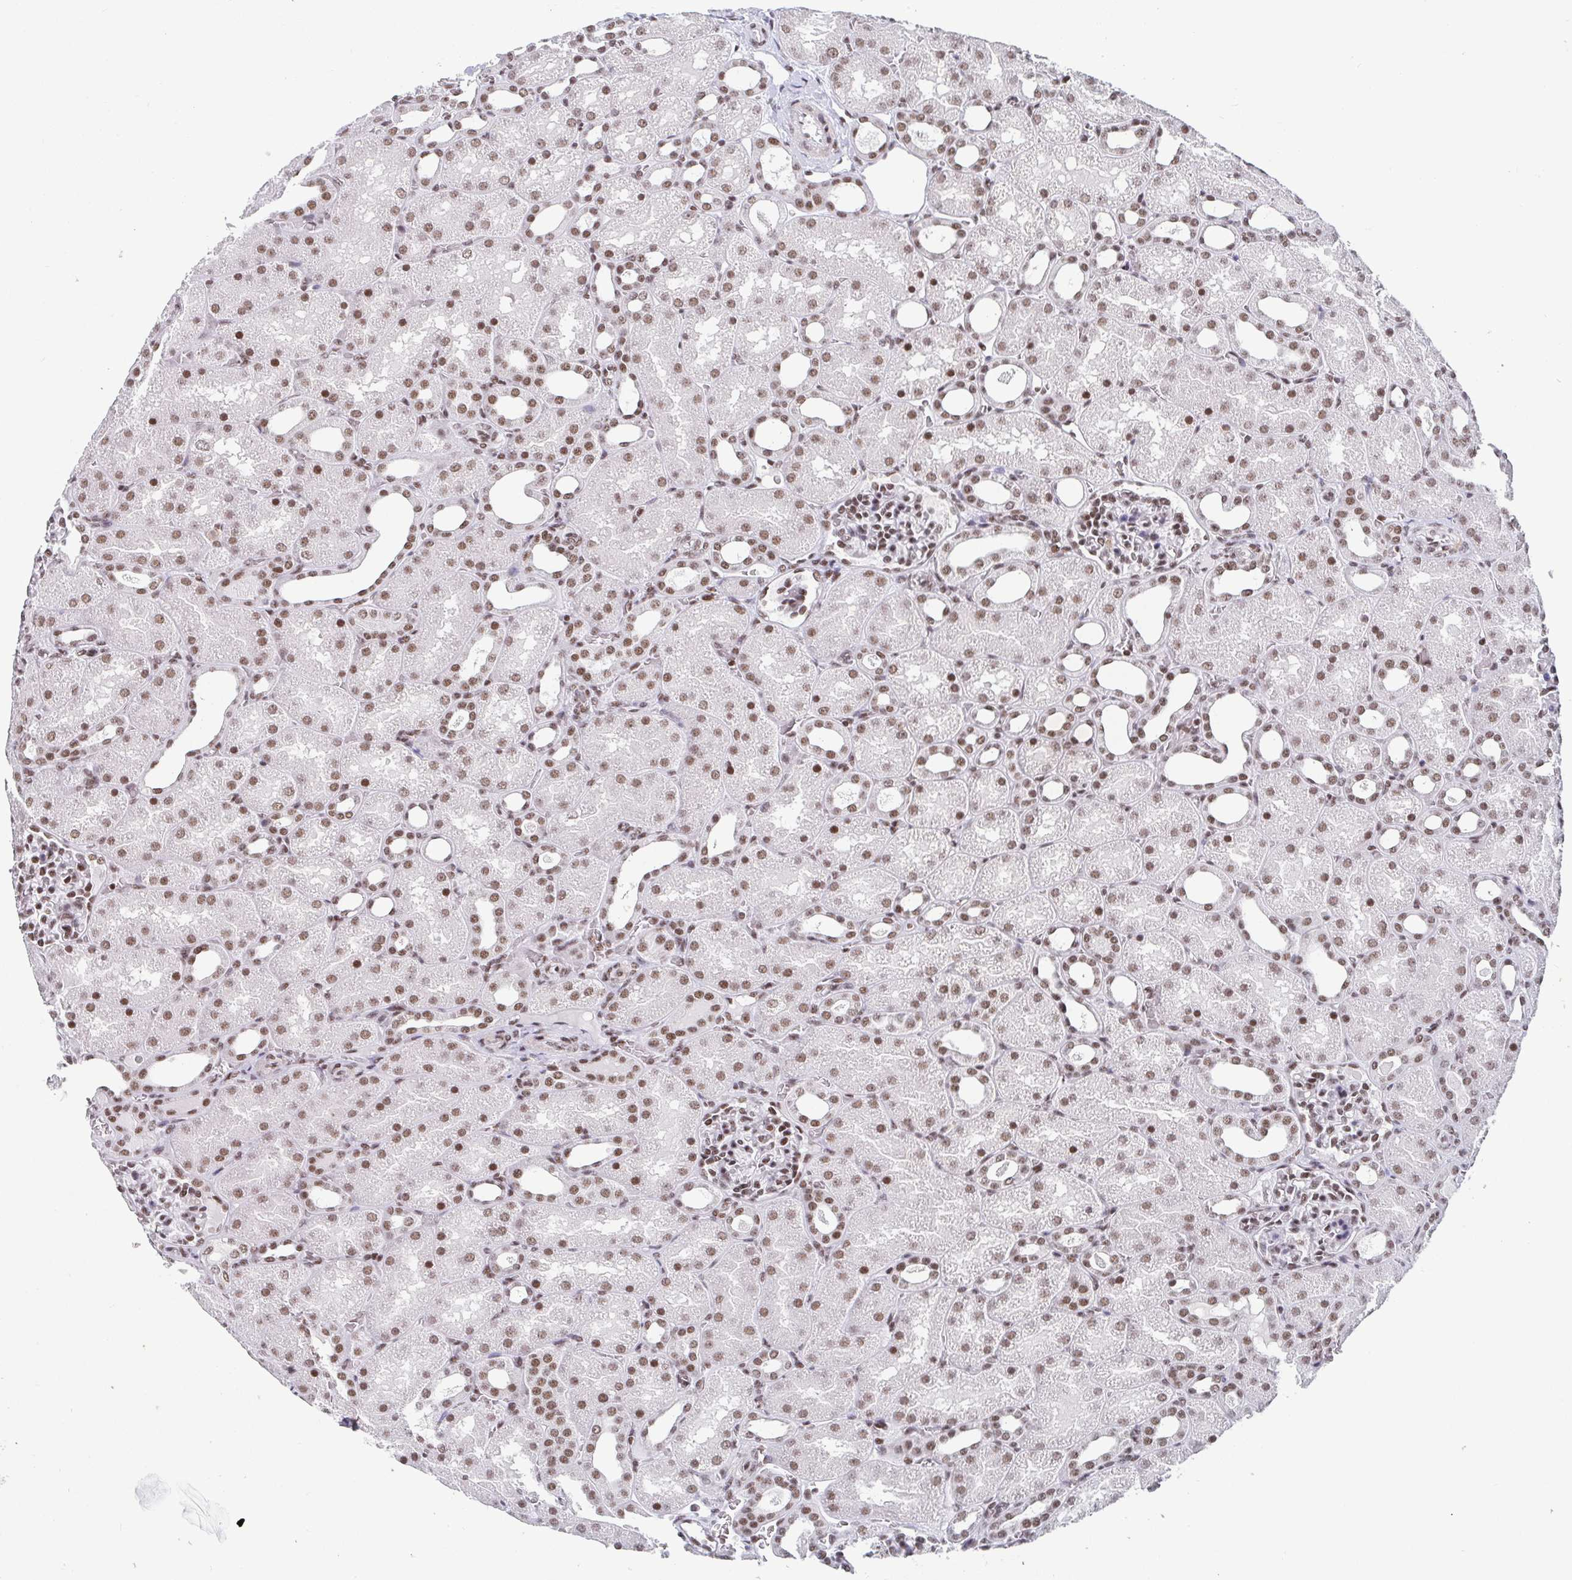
{"staining": {"intensity": "moderate", "quantity": "25%-75%", "location": "nuclear"}, "tissue": "kidney", "cell_type": "Cells in glomeruli", "image_type": "normal", "snomed": [{"axis": "morphology", "description": "Normal tissue, NOS"}, {"axis": "topography", "description": "Kidney"}], "caption": "Immunohistochemical staining of normal human kidney exhibits medium levels of moderate nuclear expression in about 25%-75% of cells in glomeruli.", "gene": "CTCF", "patient": {"sex": "male", "age": 2}}